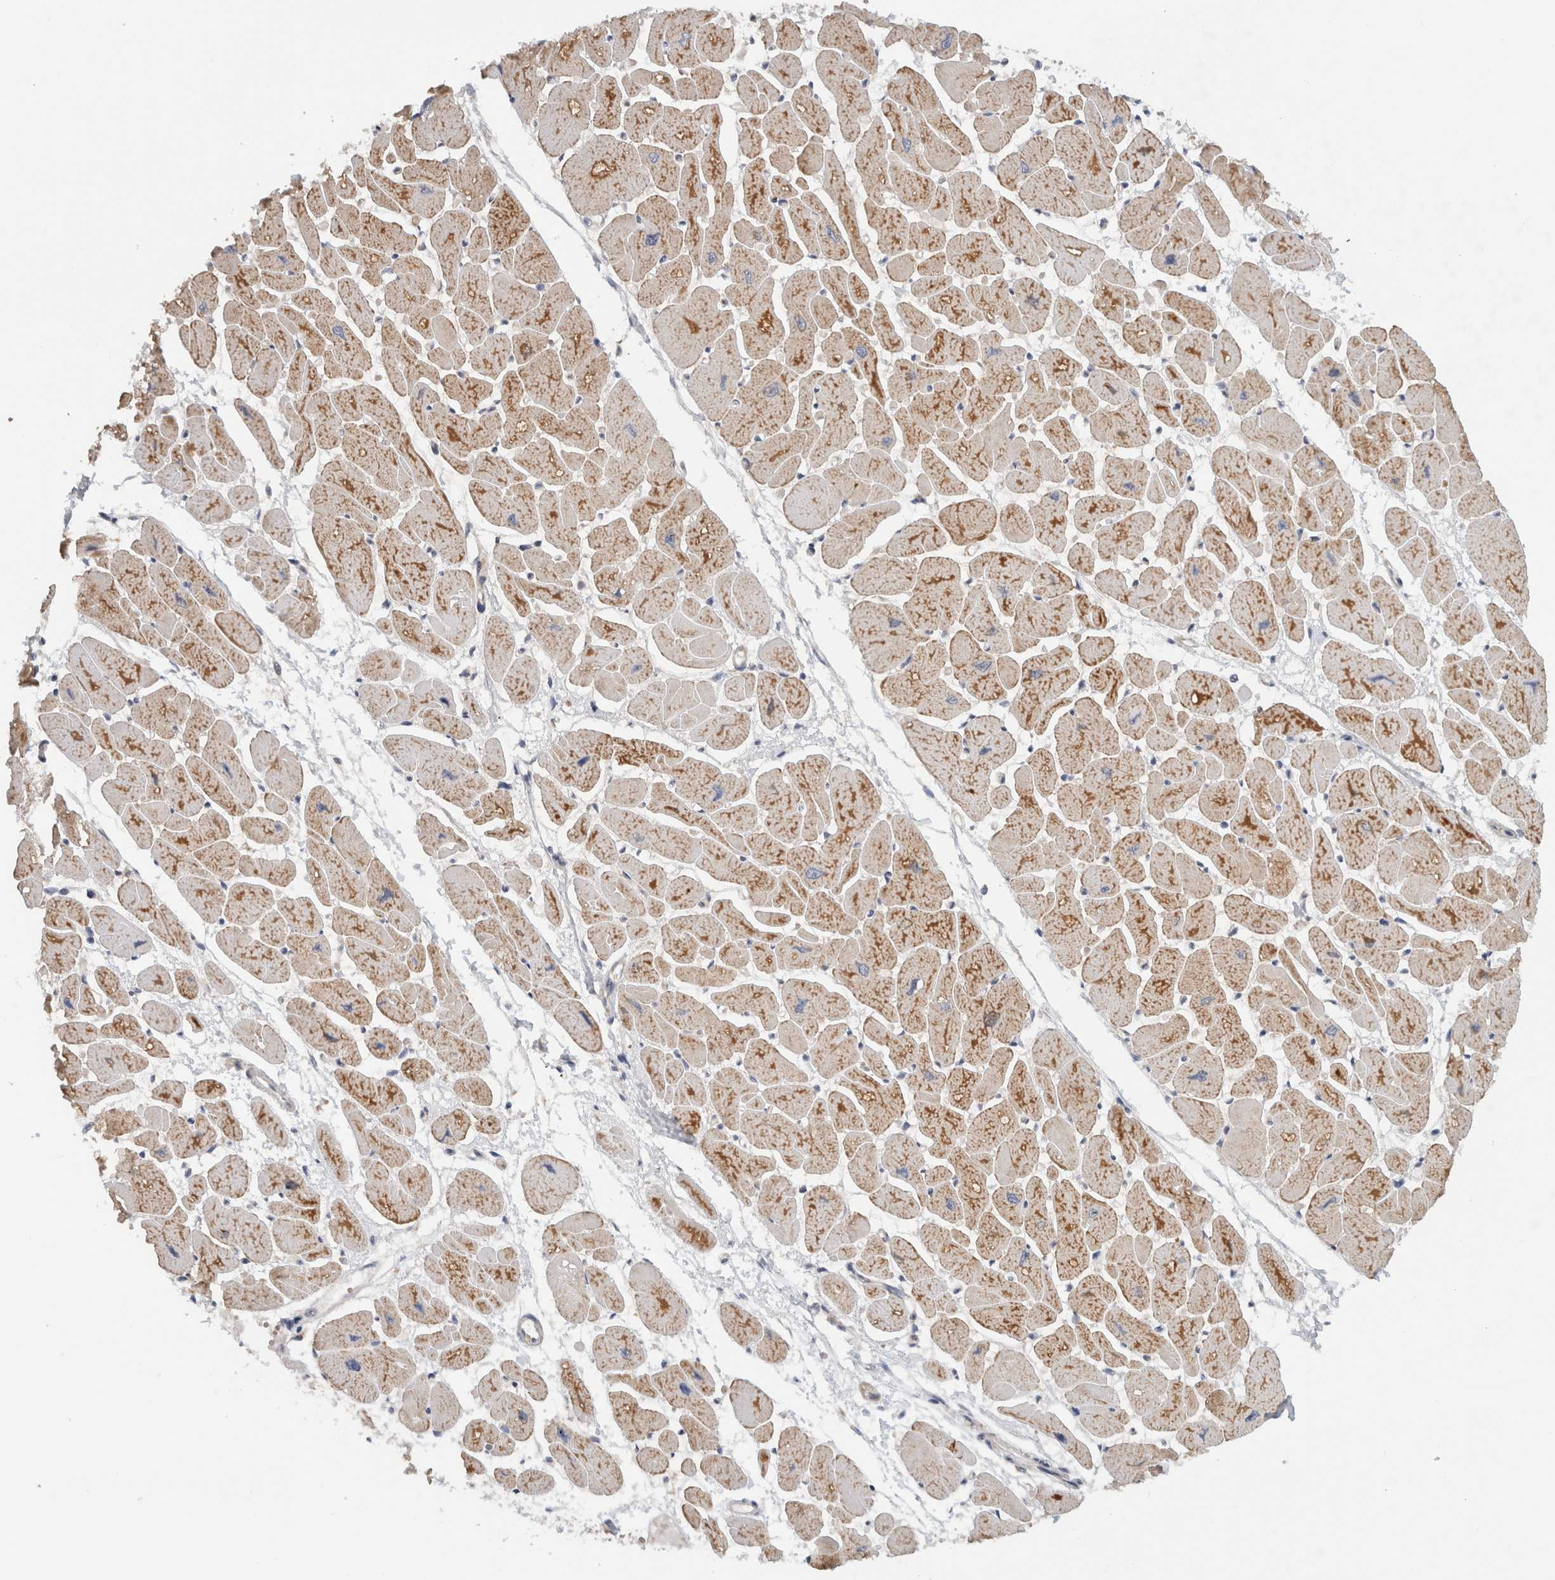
{"staining": {"intensity": "moderate", "quantity": ">75%", "location": "cytoplasmic/membranous"}, "tissue": "heart muscle", "cell_type": "Cardiomyocytes", "image_type": "normal", "snomed": [{"axis": "morphology", "description": "Normal tissue, NOS"}, {"axis": "topography", "description": "Heart"}], "caption": "Heart muscle stained for a protein shows moderate cytoplasmic/membranous positivity in cardiomyocytes. (Stains: DAB (3,3'-diaminobenzidine) in brown, nuclei in blue, Microscopy: brightfield microscopy at high magnification).", "gene": "CMC2", "patient": {"sex": "female", "age": 54}}